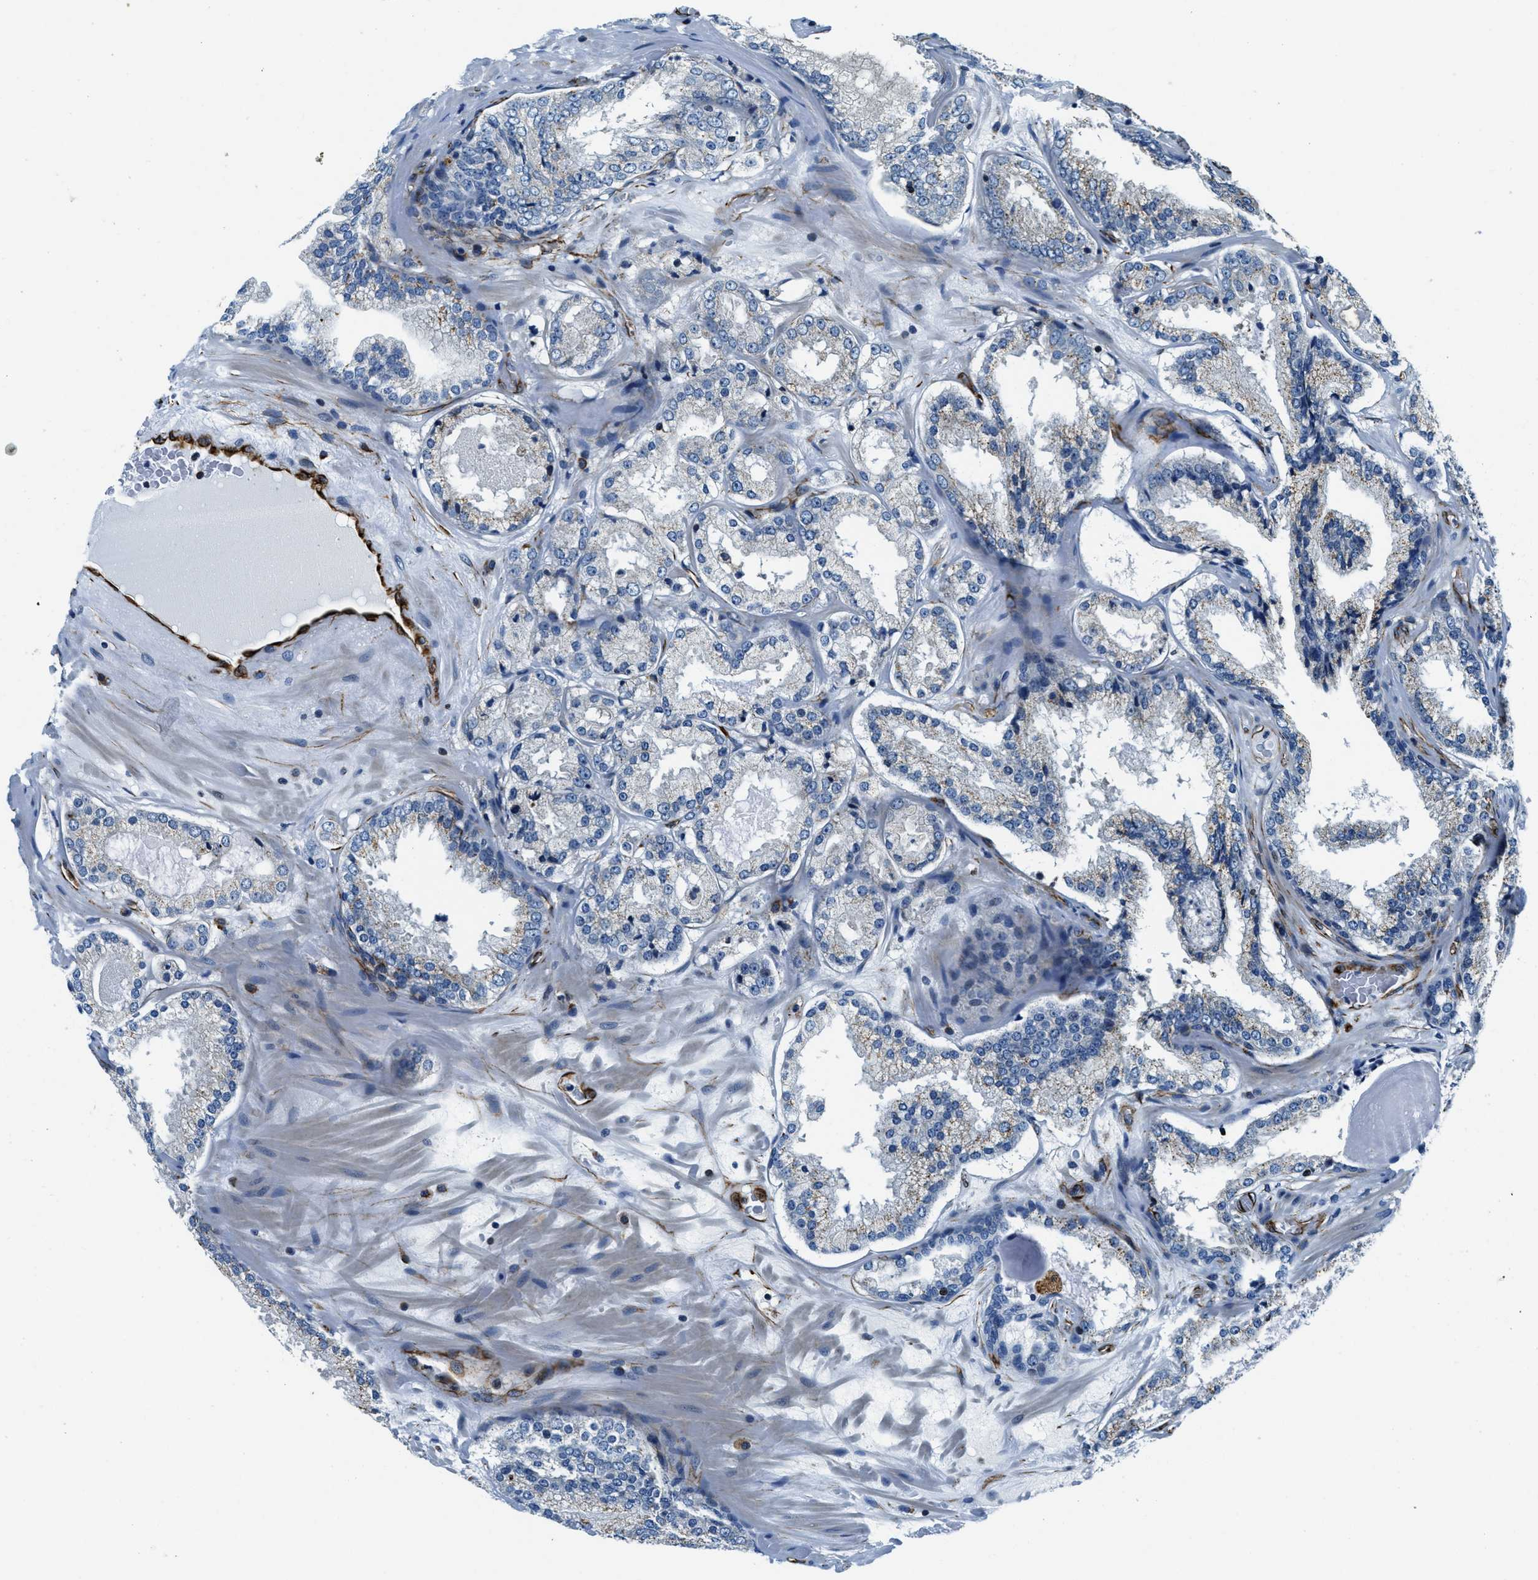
{"staining": {"intensity": "weak", "quantity": "<25%", "location": "cytoplasmic/membranous"}, "tissue": "prostate cancer", "cell_type": "Tumor cells", "image_type": "cancer", "snomed": [{"axis": "morphology", "description": "Adenocarcinoma, High grade"}, {"axis": "topography", "description": "Prostate"}], "caption": "Tumor cells show no significant protein positivity in adenocarcinoma (high-grade) (prostate).", "gene": "GNS", "patient": {"sex": "male", "age": 65}}